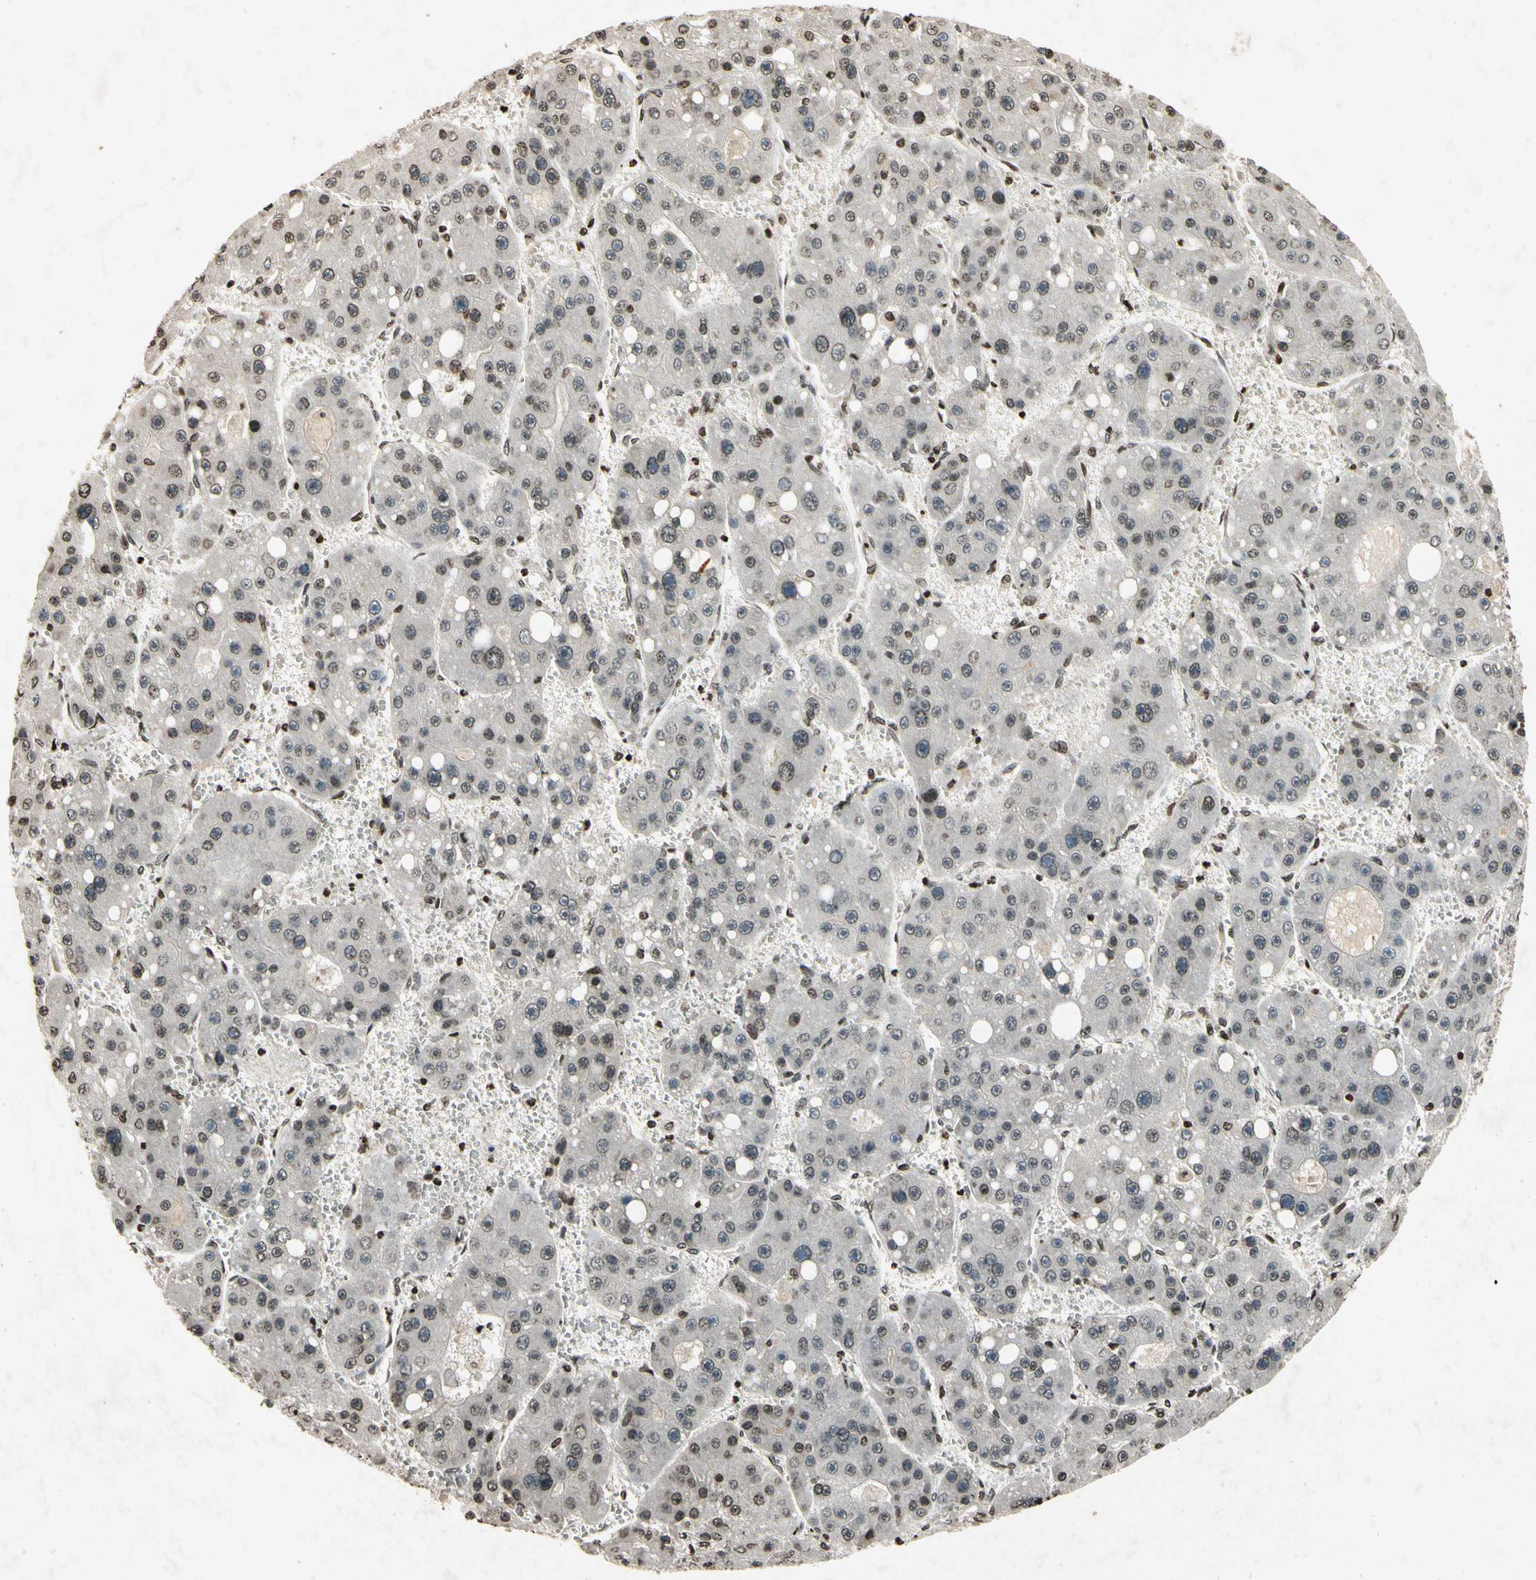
{"staining": {"intensity": "weak", "quantity": "<25%", "location": "nuclear"}, "tissue": "liver cancer", "cell_type": "Tumor cells", "image_type": "cancer", "snomed": [{"axis": "morphology", "description": "Carcinoma, Hepatocellular, NOS"}, {"axis": "topography", "description": "Liver"}], "caption": "IHC image of neoplastic tissue: human liver hepatocellular carcinoma stained with DAB shows no significant protein expression in tumor cells.", "gene": "HOXB3", "patient": {"sex": "female", "age": 61}}